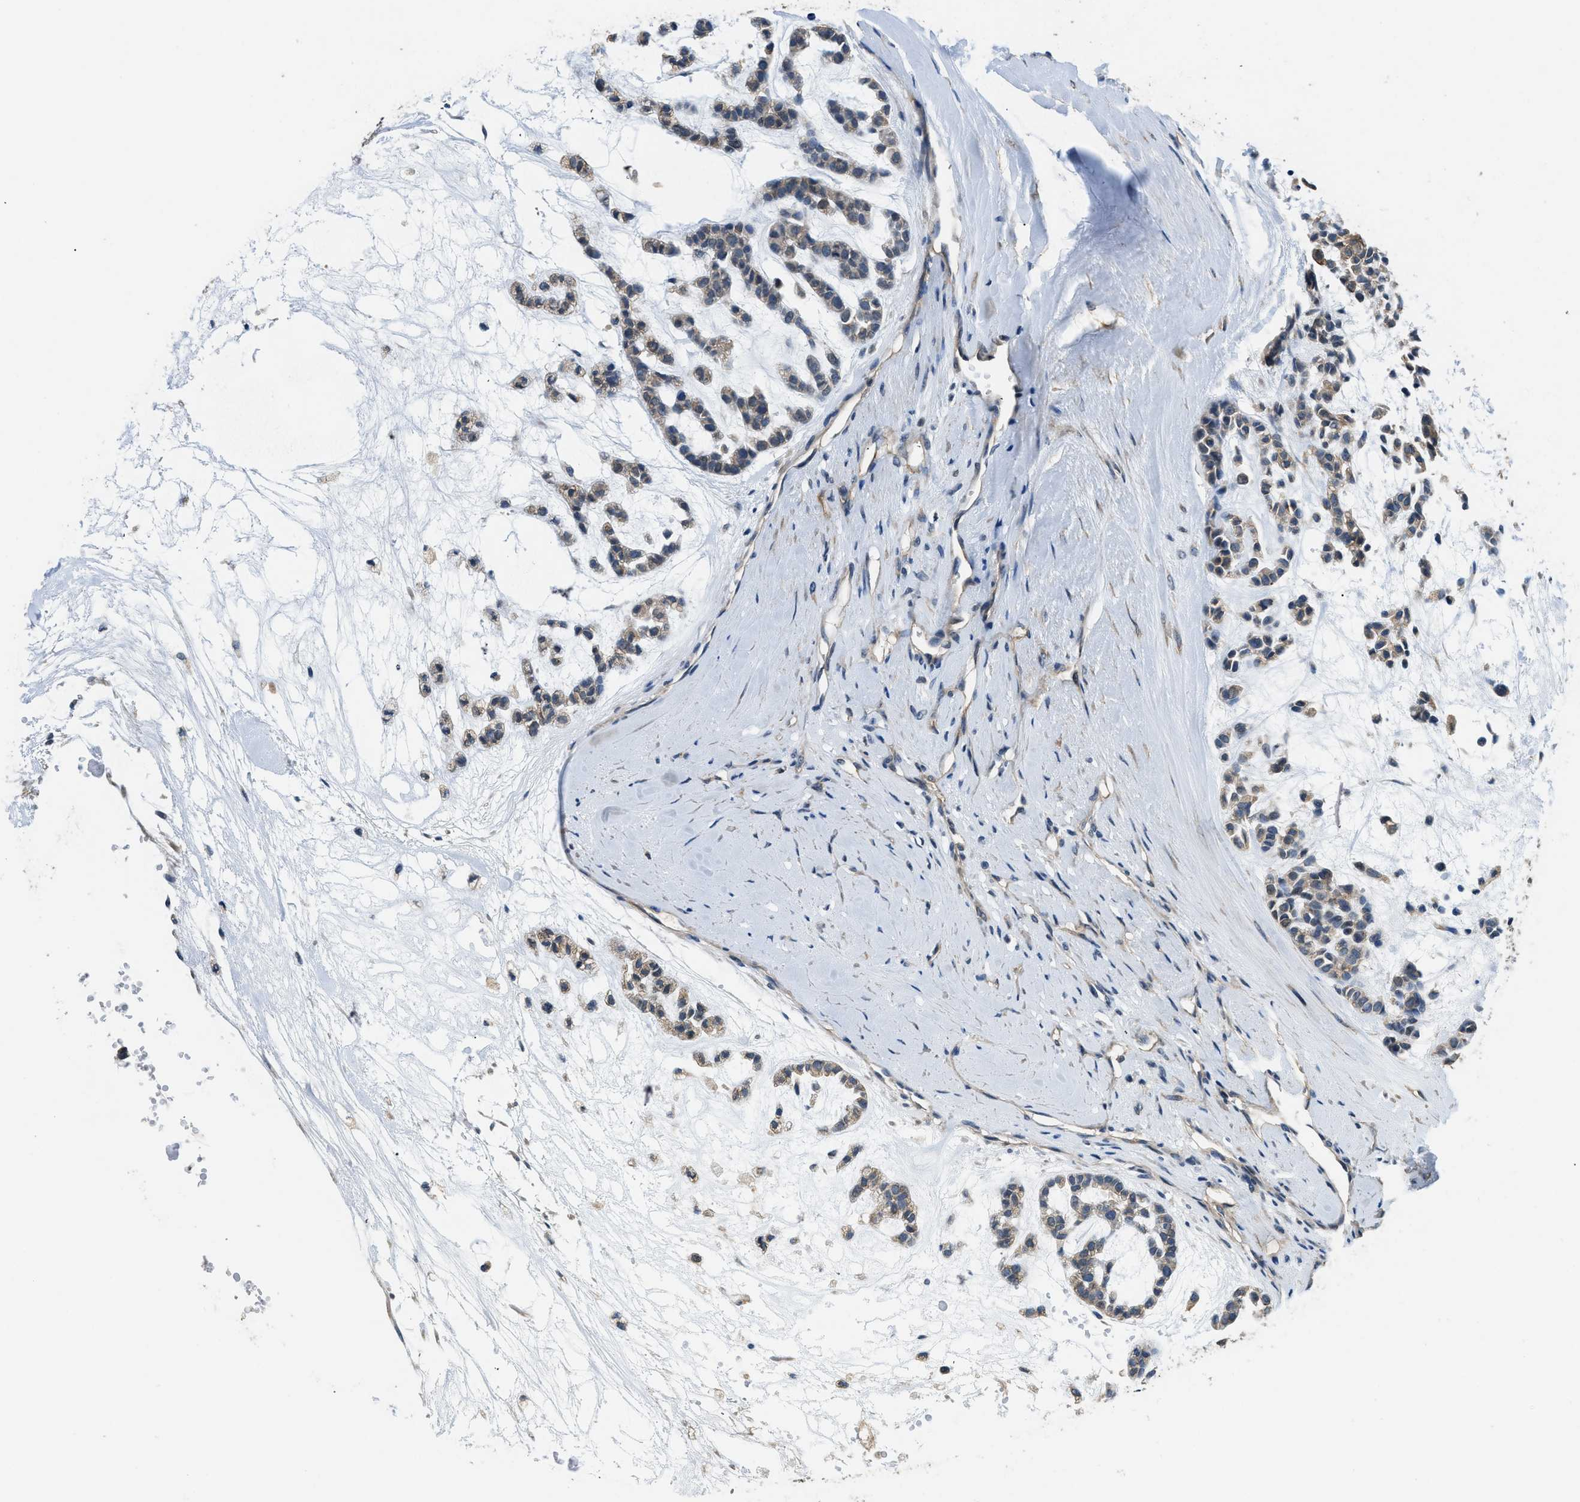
{"staining": {"intensity": "weak", "quantity": ">75%", "location": "cytoplasmic/membranous"}, "tissue": "head and neck cancer", "cell_type": "Tumor cells", "image_type": "cancer", "snomed": [{"axis": "morphology", "description": "Adenocarcinoma, NOS"}, {"axis": "morphology", "description": "Adenoma, NOS"}, {"axis": "topography", "description": "Head-Neck"}], "caption": "Immunohistochemistry (IHC) image of human head and neck cancer (adenocarcinoma) stained for a protein (brown), which exhibits low levels of weak cytoplasmic/membranous expression in approximately >75% of tumor cells.", "gene": "SSH2", "patient": {"sex": "female", "age": 55}}